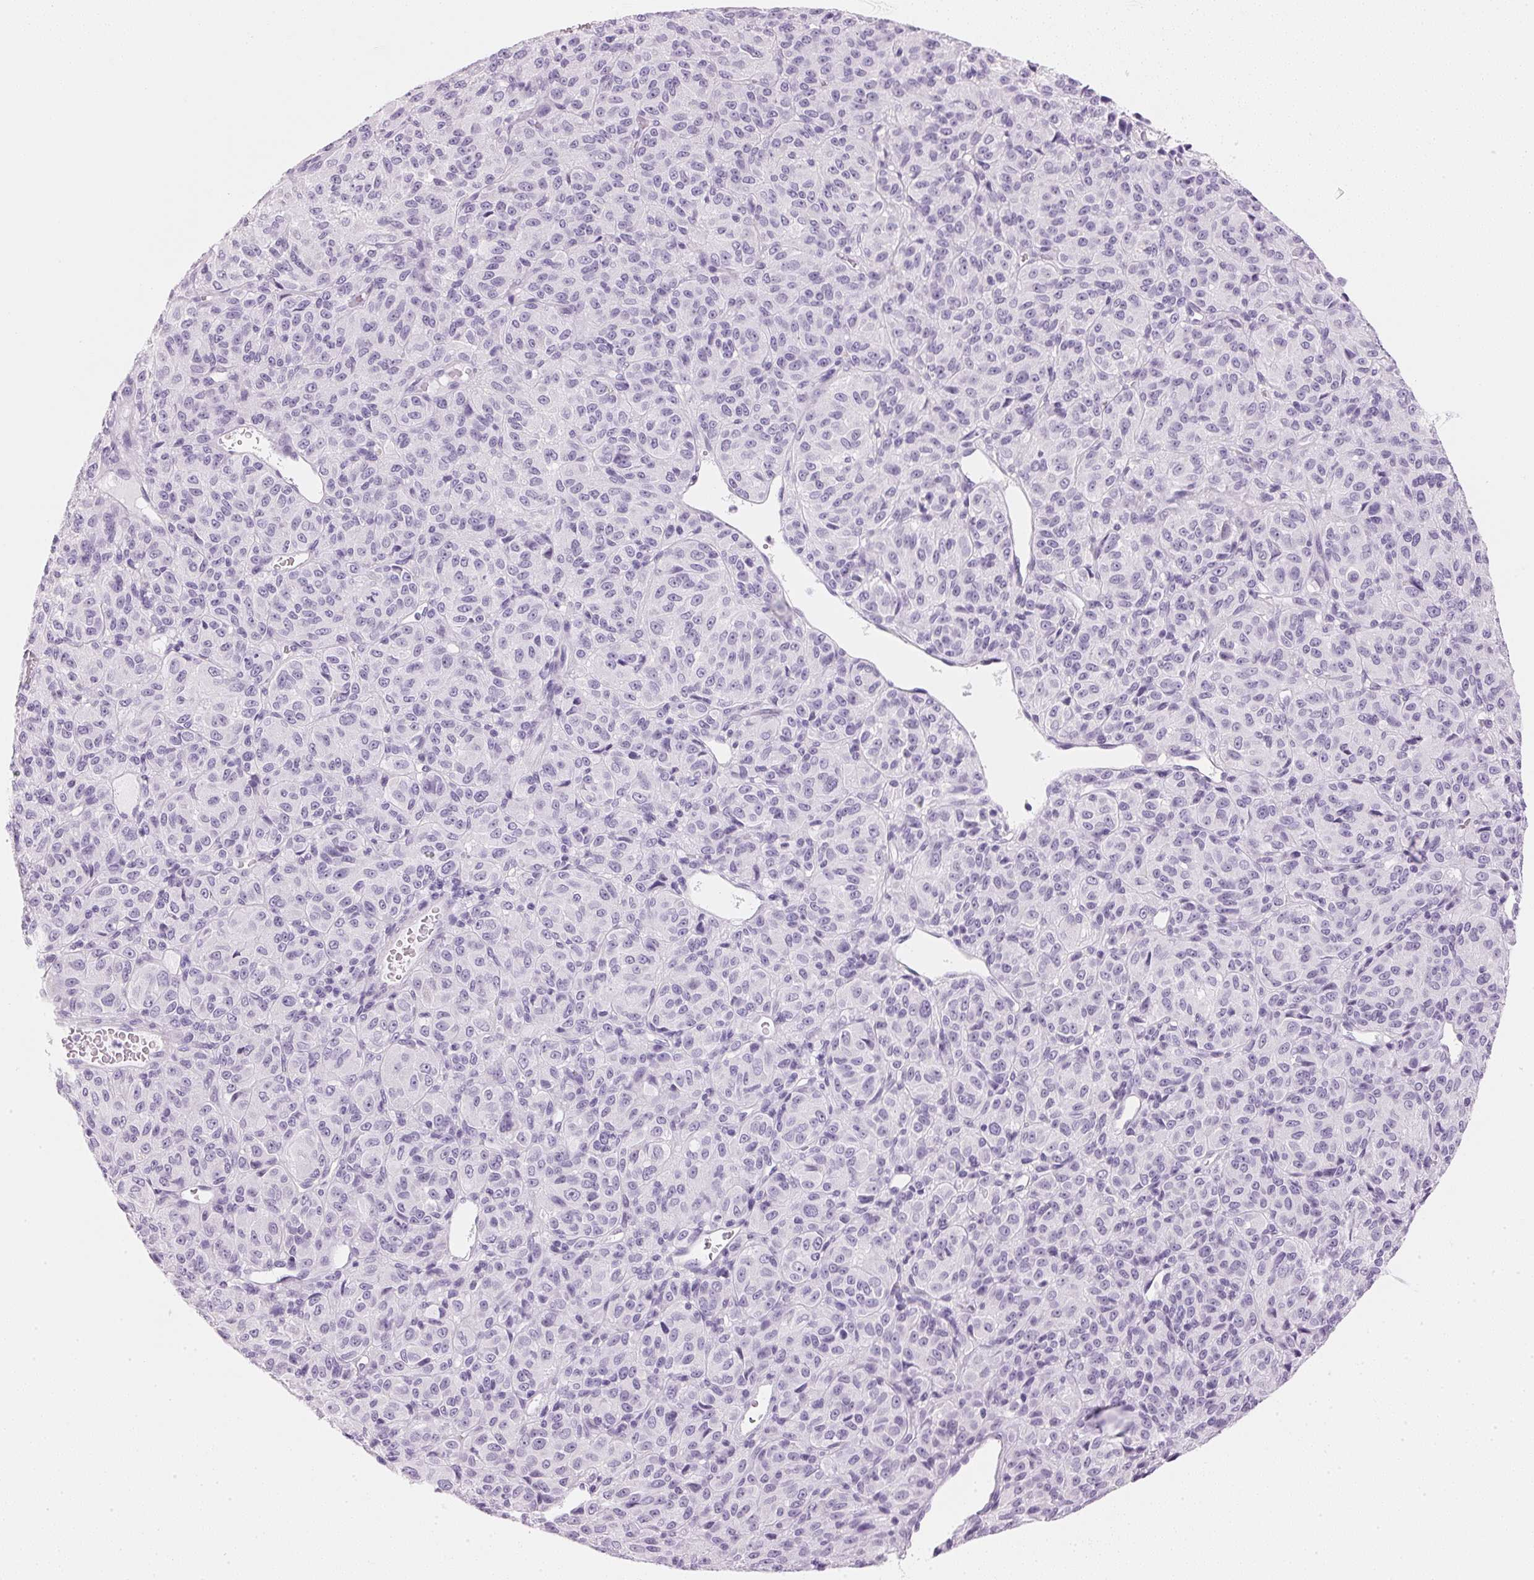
{"staining": {"intensity": "negative", "quantity": "none", "location": "none"}, "tissue": "melanoma", "cell_type": "Tumor cells", "image_type": "cancer", "snomed": [{"axis": "morphology", "description": "Malignant melanoma, Metastatic site"}, {"axis": "topography", "description": "Brain"}], "caption": "Tumor cells show no significant staining in melanoma.", "gene": "IGFBP1", "patient": {"sex": "female", "age": 56}}